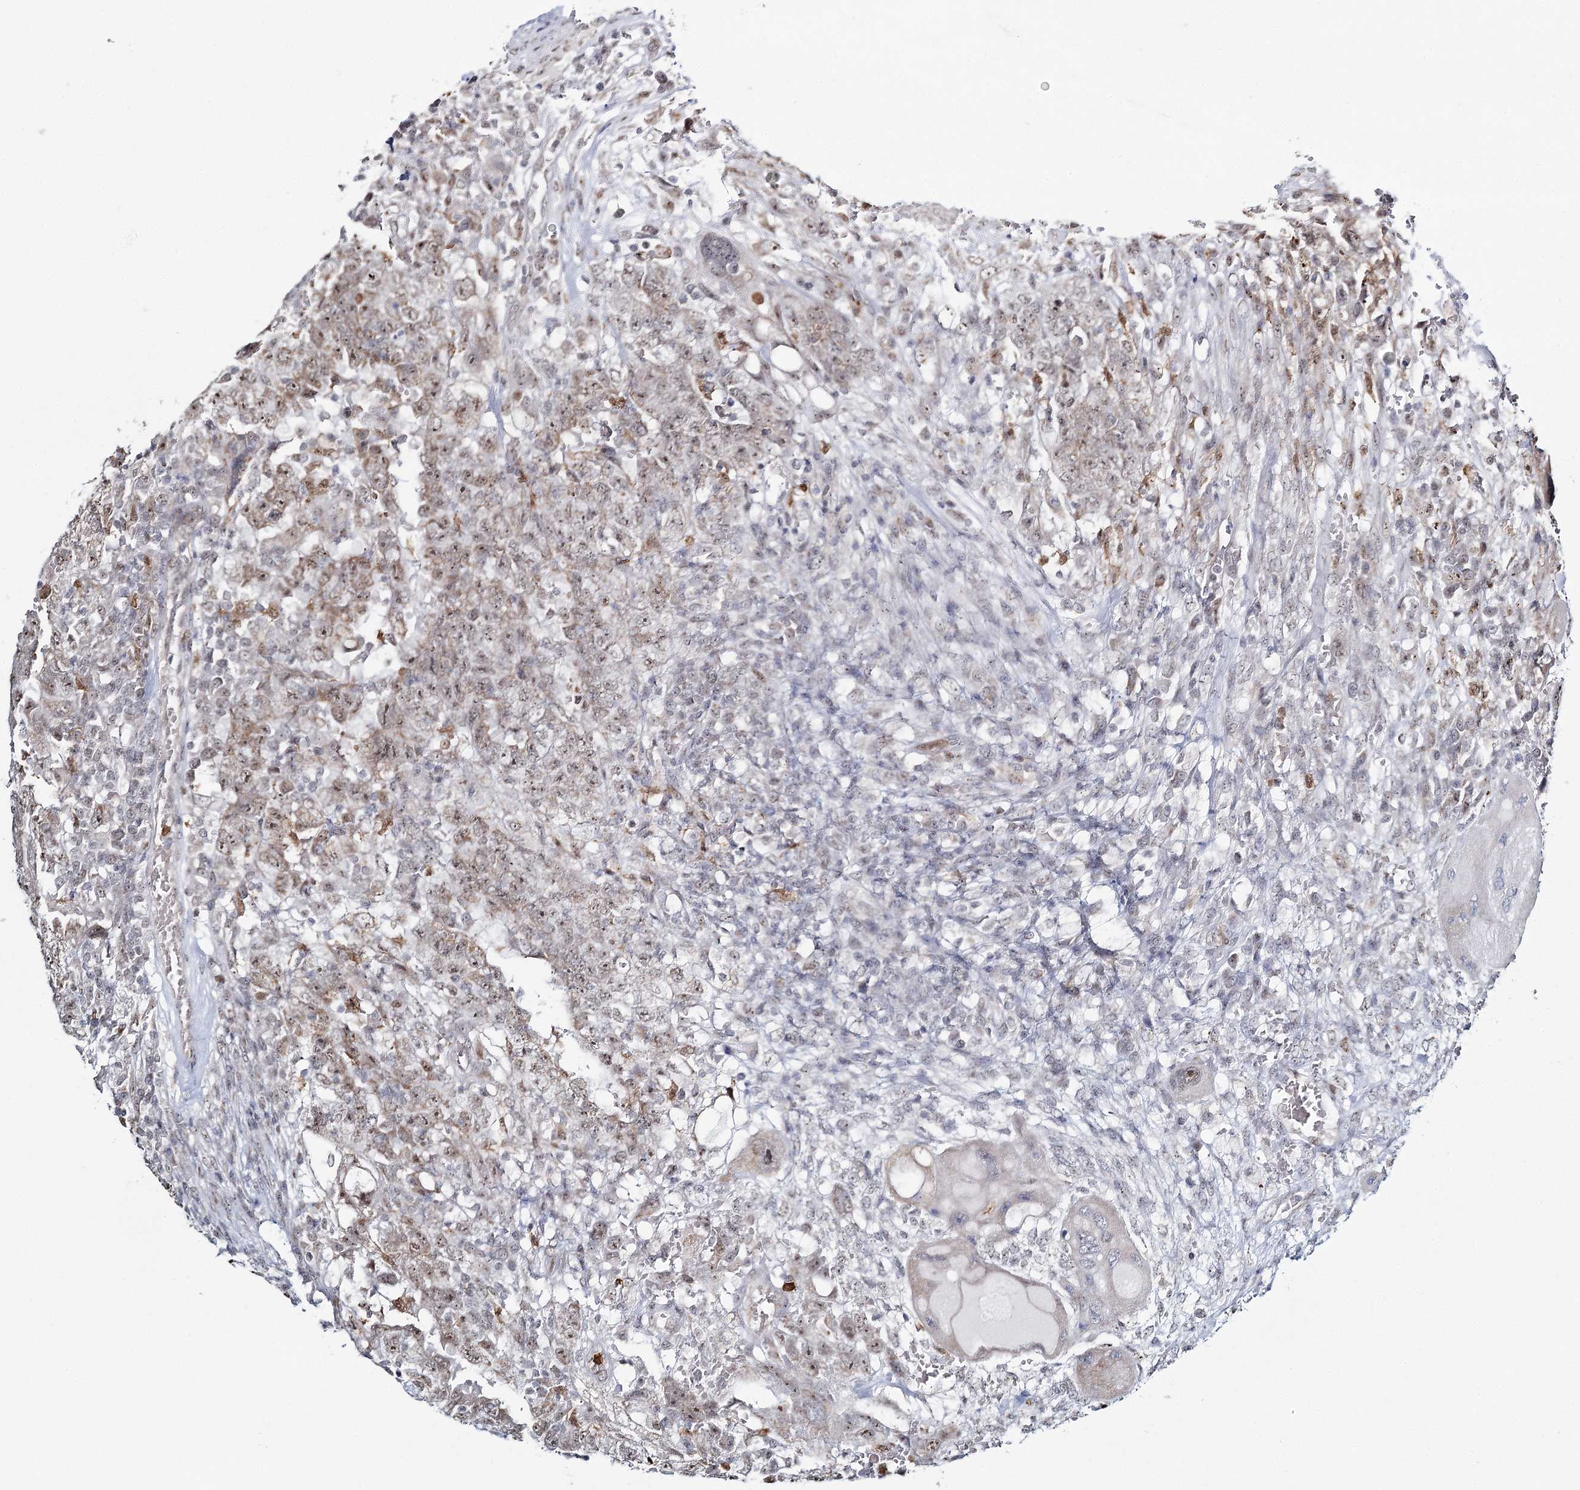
{"staining": {"intensity": "weak", "quantity": ">75%", "location": "nuclear"}, "tissue": "testis cancer", "cell_type": "Tumor cells", "image_type": "cancer", "snomed": [{"axis": "morphology", "description": "Carcinoma, Embryonal, NOS"}, {"axis": "topography", "description": "Testis"}], "caption": "Protein expression analysis of testis cancer (embryonal carcinoma) demonstrates weak nuclear positivity in approximately >75% of tumor cells. Immunohistochemistry stains the protein in brown and the nuclei are stained blue.", "gene": "ATAD1", "patient": {"sex": "male", "age": 26}}